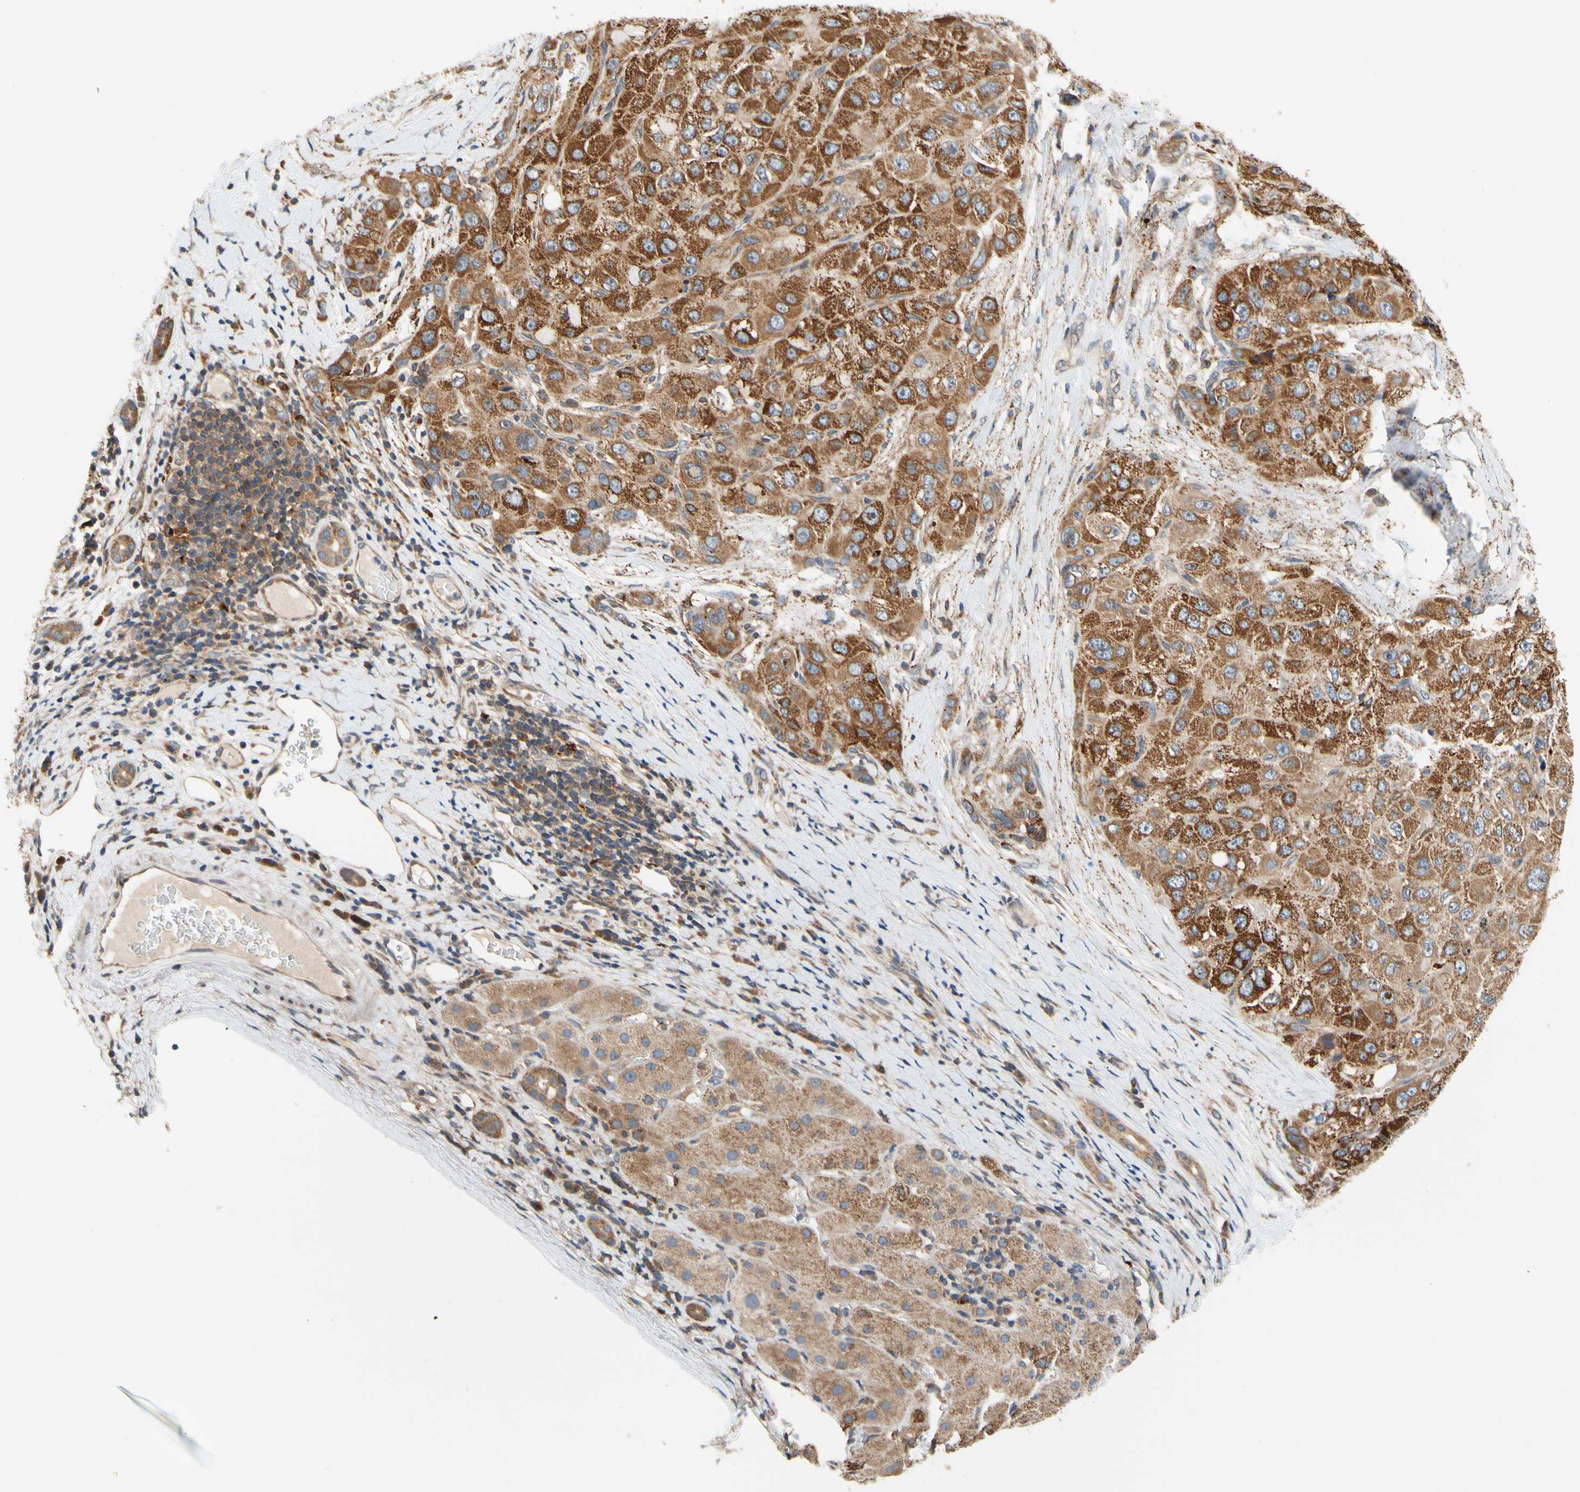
{"staining": {"intensity": "strong", "quantity": ">75%", "location": "cytoplasmic/membranous"}, "tissue": "liver cancer", "cell_type": "Tumor cells", "image_type": "cancer", "snomed": [{"axis": "morphology", "description": "Carcinoma, Hepatocellular, NOS"}, {"axis": "topography", "description": "Liver"}], "caption": "Tumor cells demonstrate strong cytoplasmic/membranous expression in about >75% of cells in liver cancer (hepatocellular carcinoma).", "gene": "ANKHD1", "patient": {"sex": "male", "age": 80}}